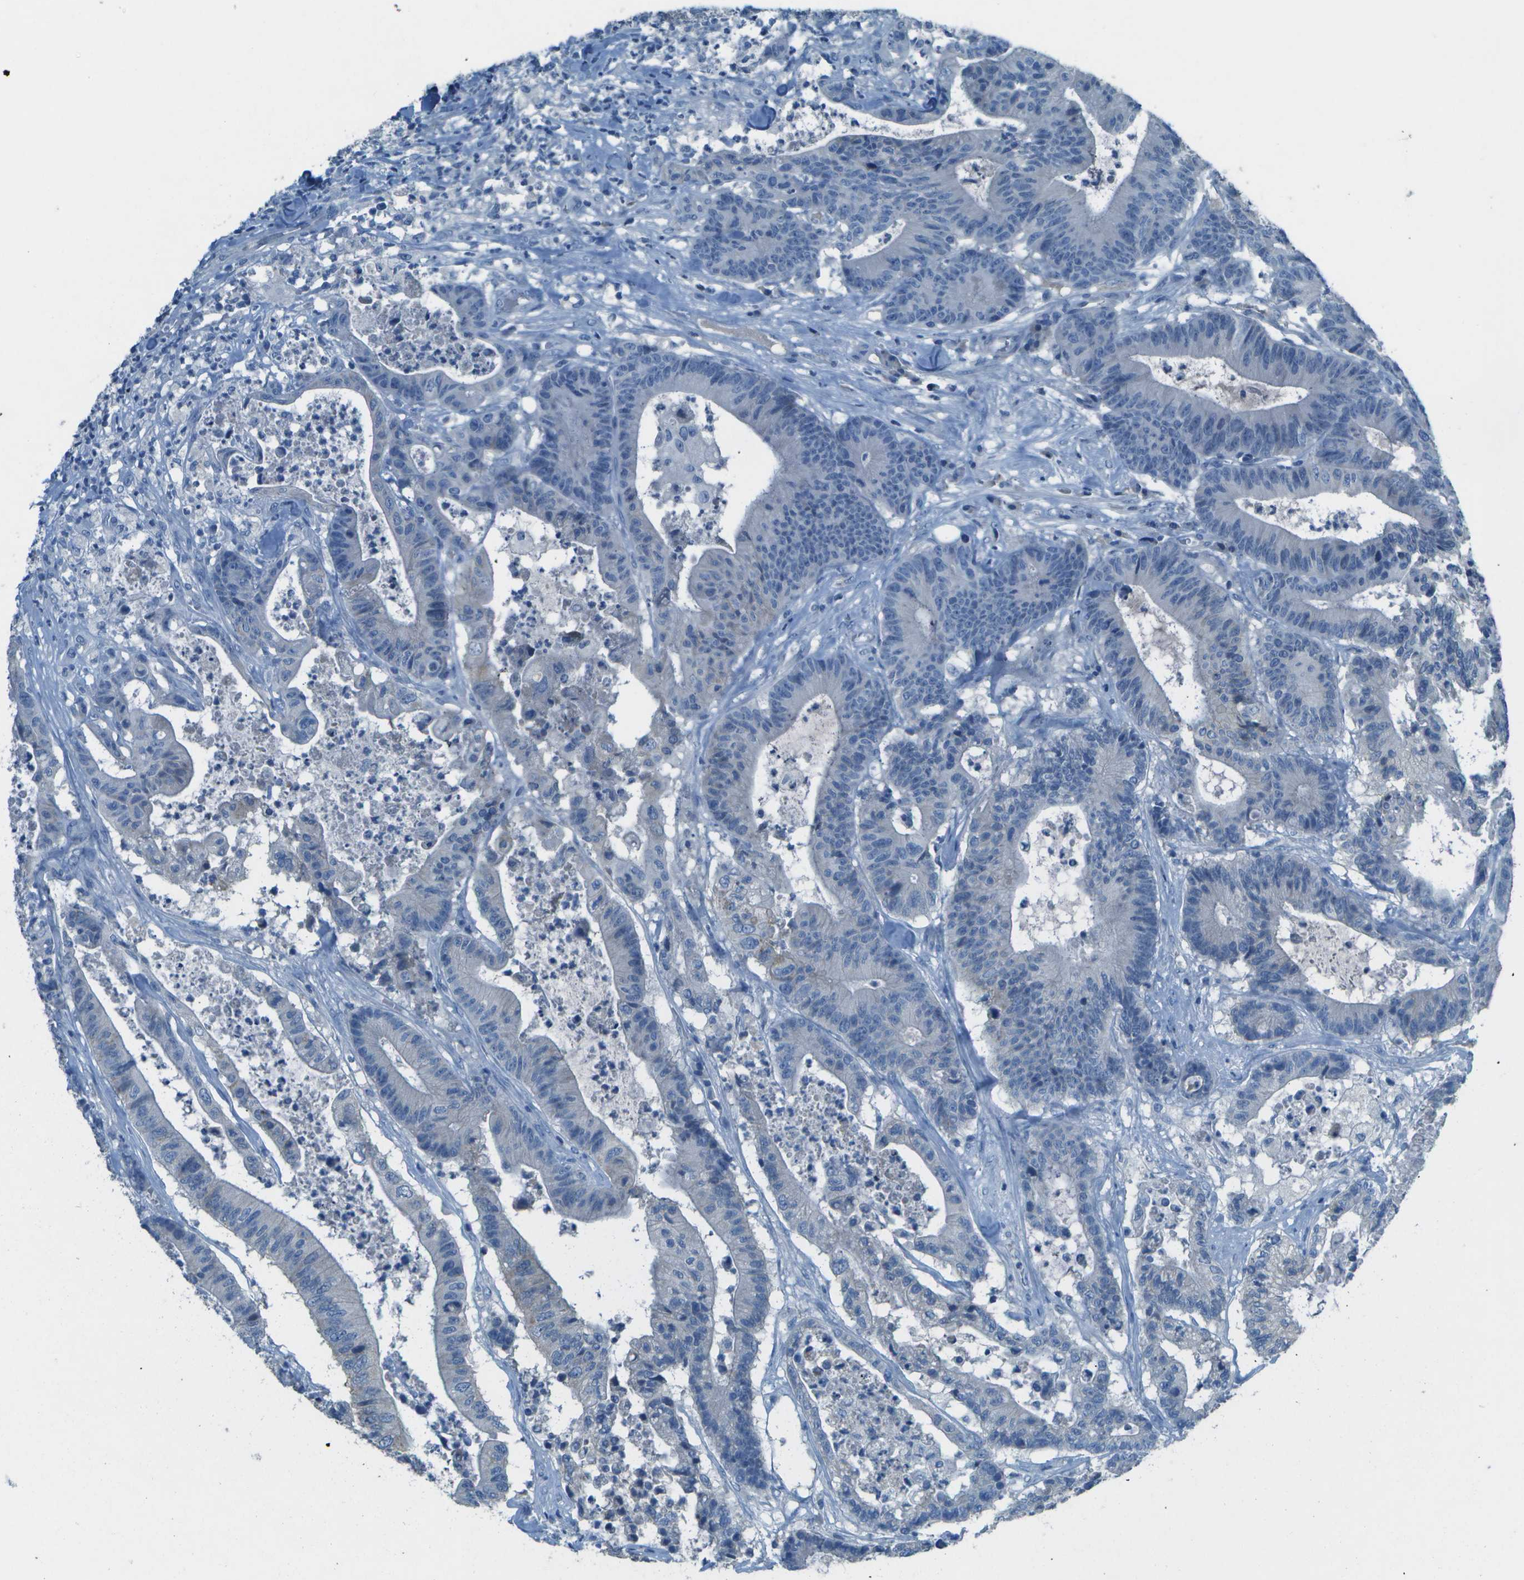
{"staining": {"intensity": "negative", "quantity": "none", "location": "none"}, "tissue": "colorectal cancer", "cell_type": "Tumor cells", "image_type": "cancer", "snomed": [{"axis": "morphology", "description": "Adenocarcinoma, NOS"}, {"axis": "topography", "description": "Colon"}], "caption": "Immunohistochemistry (IHC) of adenocarcinoma (colorectal) exhibits no expression in tumor cells.", "gene": "LGI2", "patient": {"sex": "female", "age": 84}}